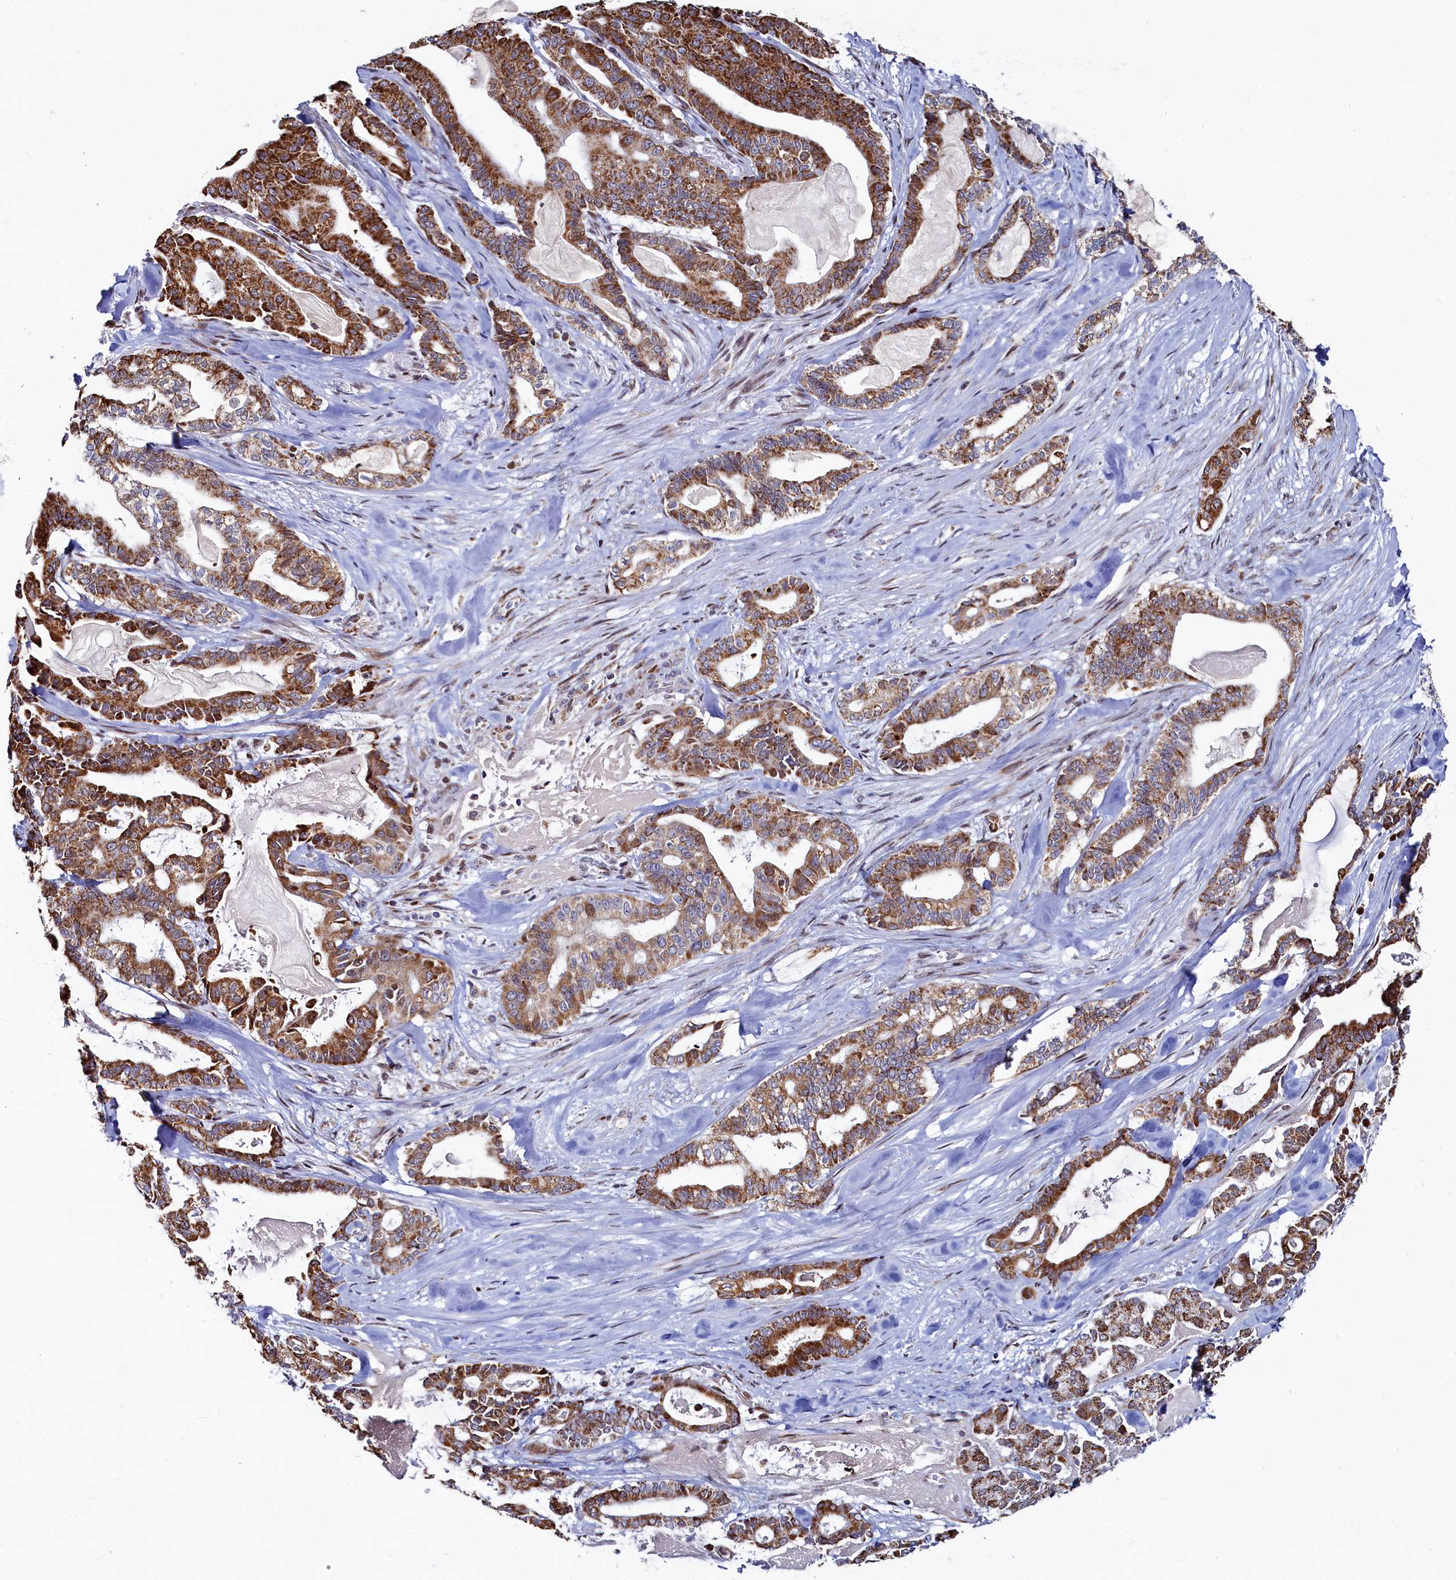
{"staining": {"intensity": "strong", "quantity": ">75%", "location": "cytoplasmic/membranous"}, "tissue": "pancreatic cancer", "cell_type": "Tumor cells", "image_type": "cancer", "snomed": [{"axis": "morphology", "description": "Adenocarcinoma, NOS"}, {"axis": "topography", "description": "Pancreas"}], "caption": "About >75% of tumor cells in human pancreatic cancer reveal strong cytoplasmic/membranous protein positivity as visualized by brown immunohistochemical staining.", "gene": "HDGFL3", "patient": {"sex": "male", "age": 63}}